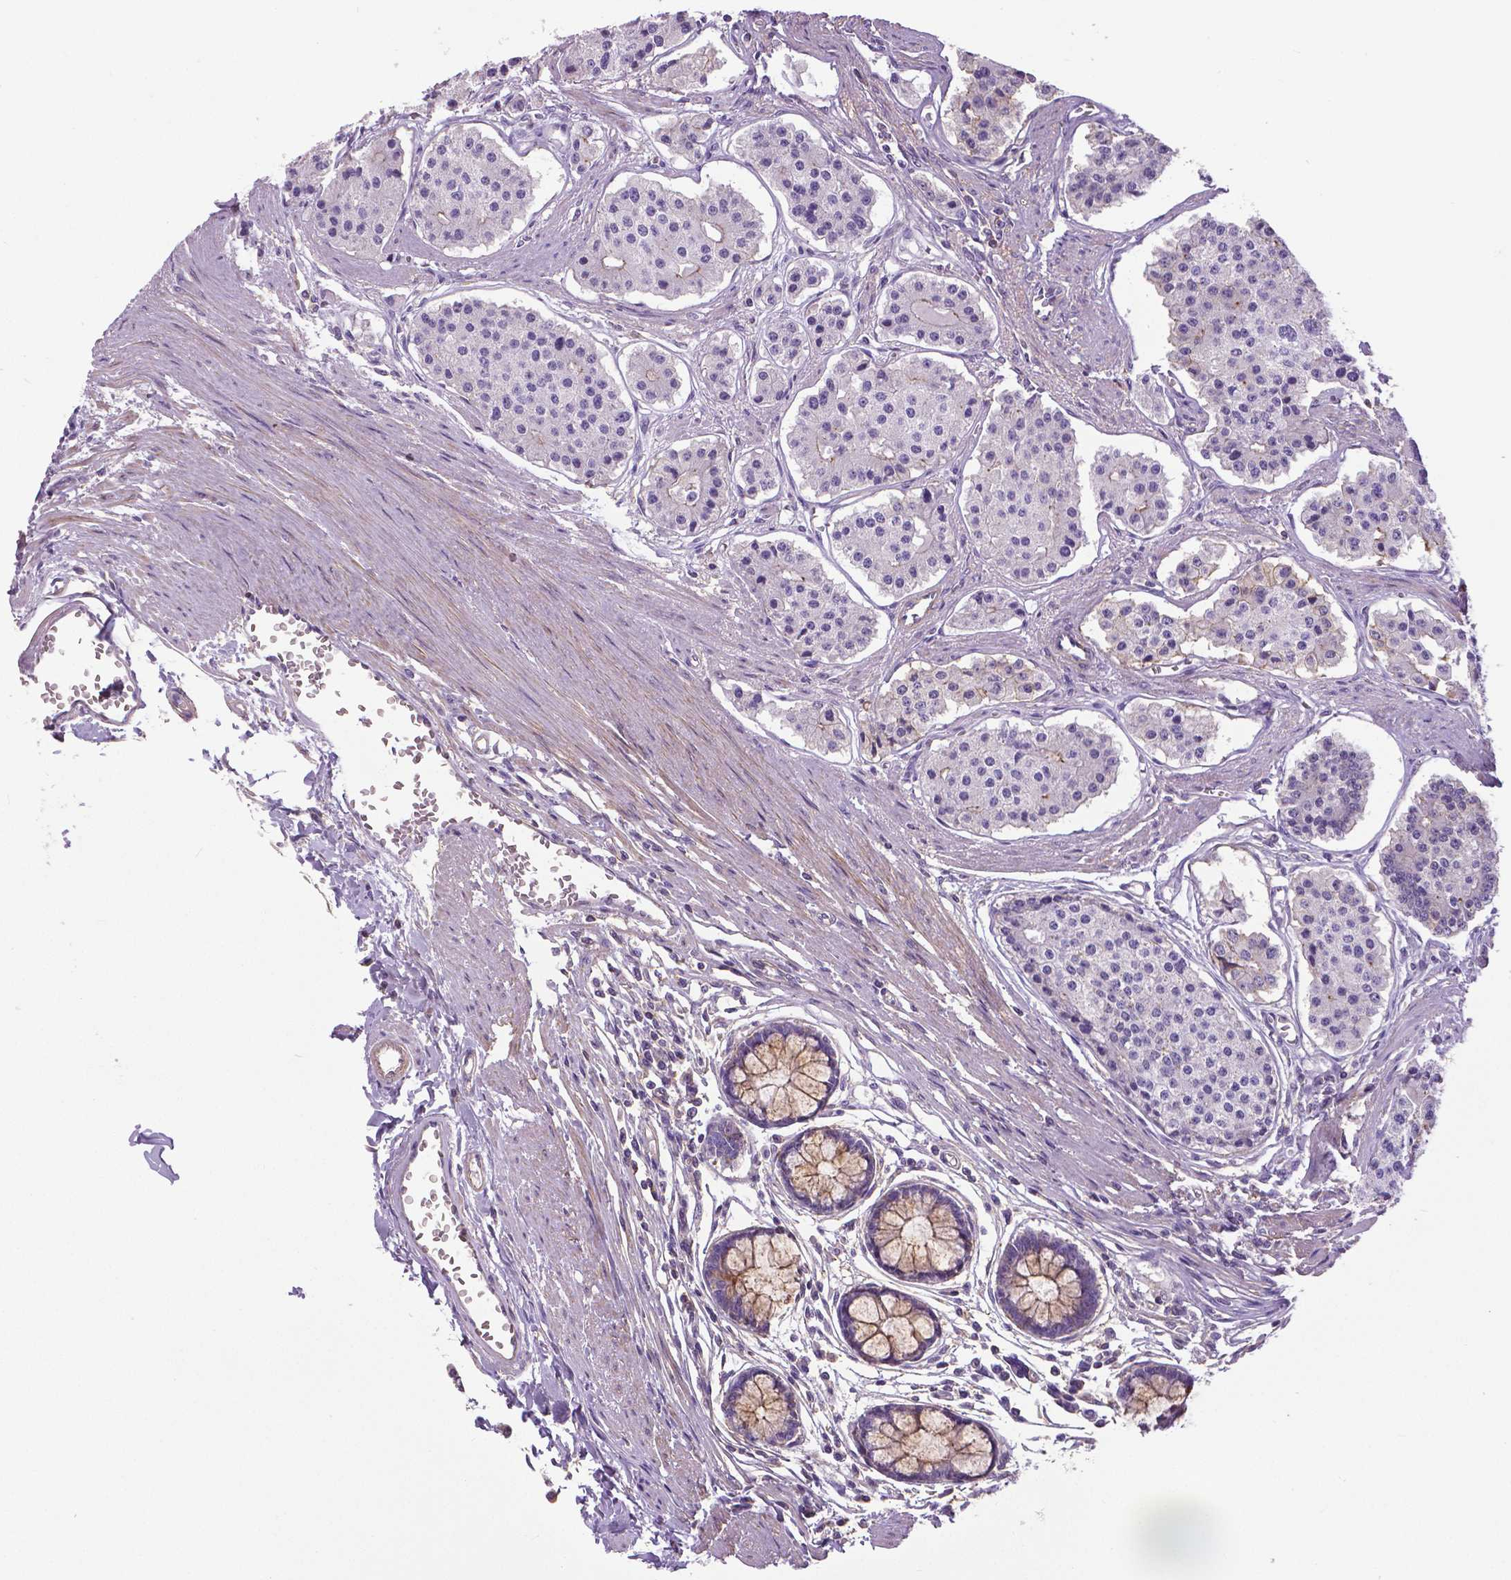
{"staining": {"intensity": "weak", "quantity": "<25%", "location": "cytoplasmic/membranous"}, "tissue": "carcinoid", "cell_type": "Tumor cells", "image_type": "cancer", "snomed": [{"axis": "morphology", "description": "Carcinoid, malignant, NOS"}, {"axis": "topography", "description": "Small intestine"}], "caption": "IHC image of neoplastic tissue: carcinoid stained with DAB reveals no significant protein staining in tumor cells.", "gene": "ANXA13", "patient": {"sex": "female", "age": 65}}